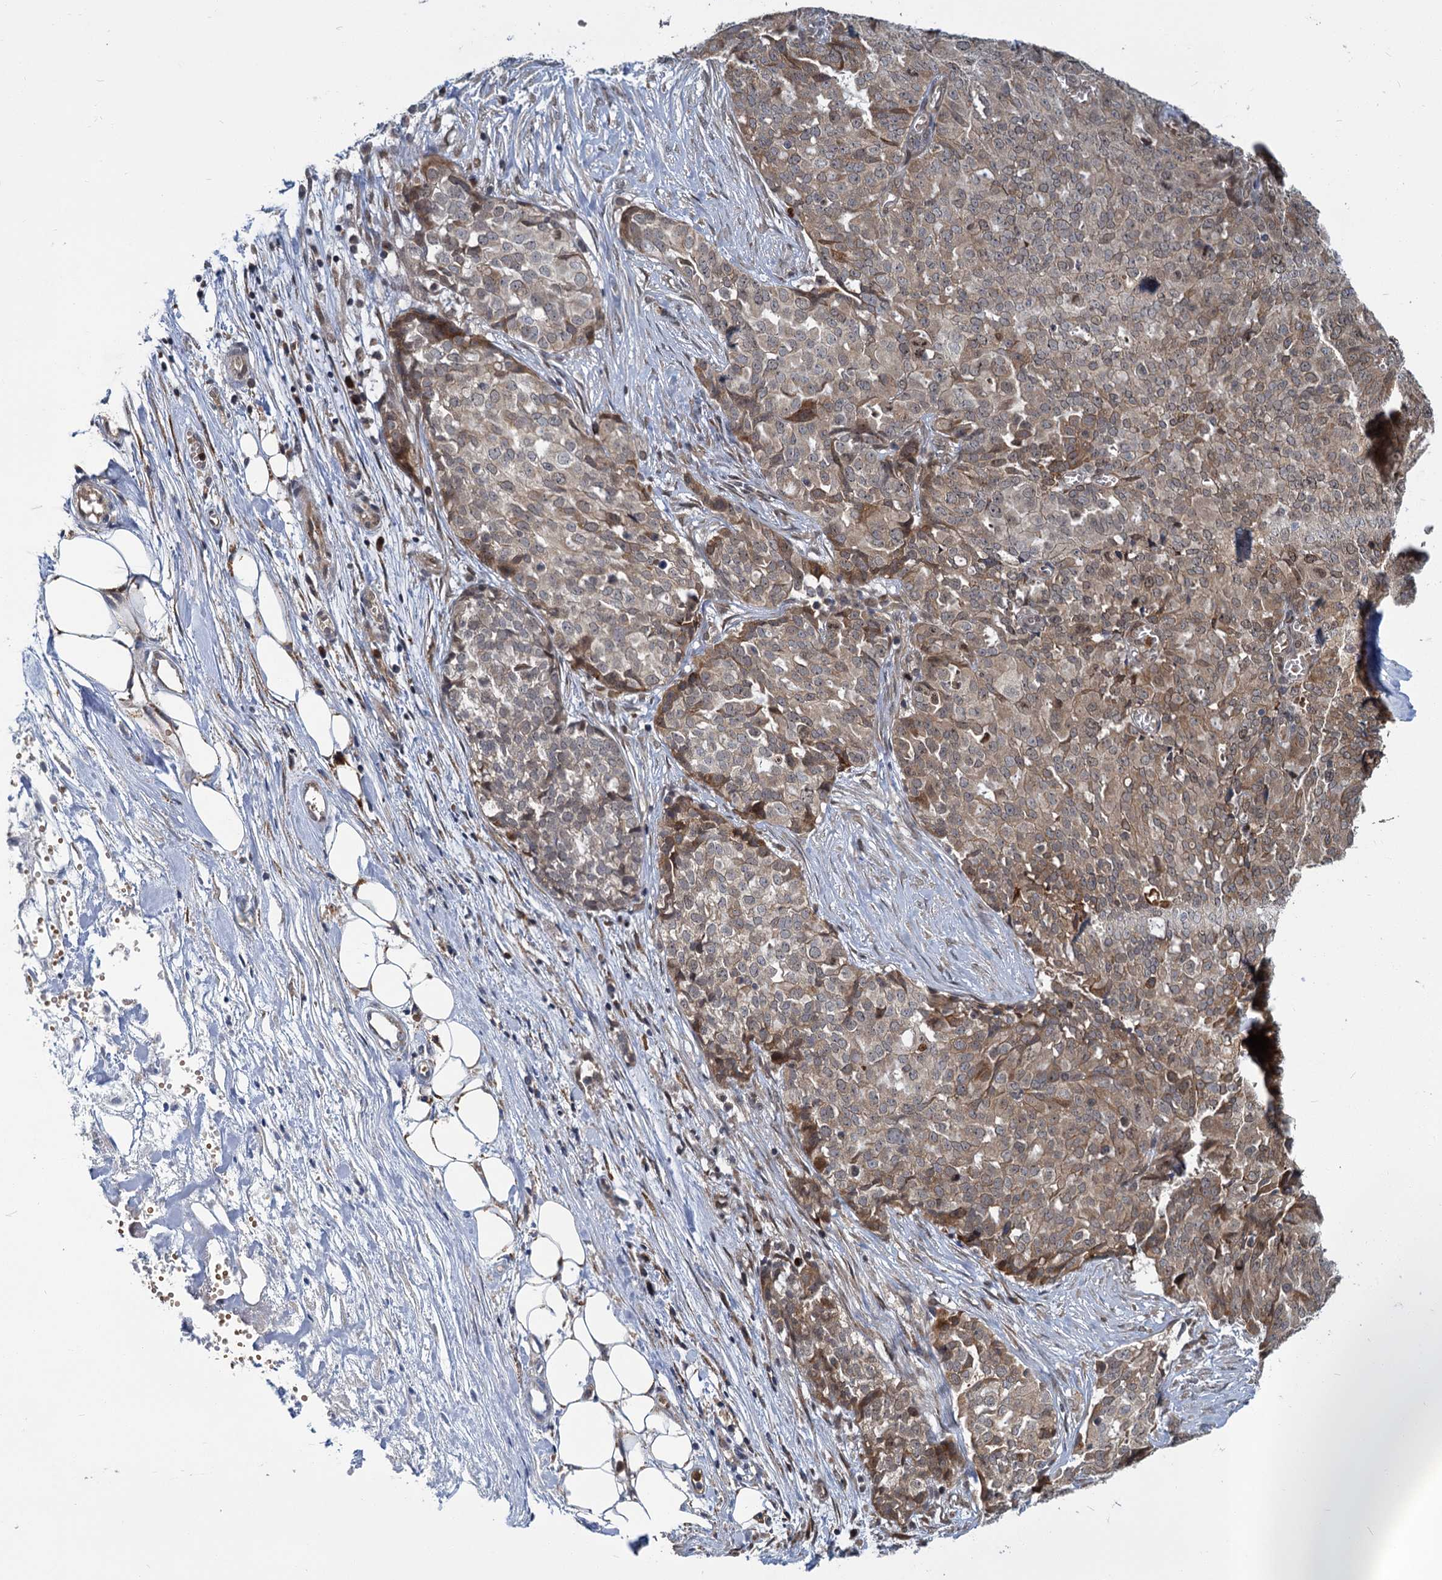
{"staining": {"intensity": "weak", "quantity": ">75%", "location": "cytoplasmic/membranous"}, "tissue": "ovarian cancer", "cell_type": "Tumor cells", "image_type": "cancer", "snomed": [{"axis": "morphology", "description": "Cystadenocarcinoma, serous, NOS"}, {"axis": "topography", "description": "Soft tissue"}, {"axis": "topography", "description": "Ovary"}], "caption": "This photomicrograph reveals immunohistochemistry staining of ovarian cancer, with low weak cytoplasmic/membranous expression in about >75% of tumor cells.", "gene": "APBA2", "patient": {"sex": "female", "age": 57}}